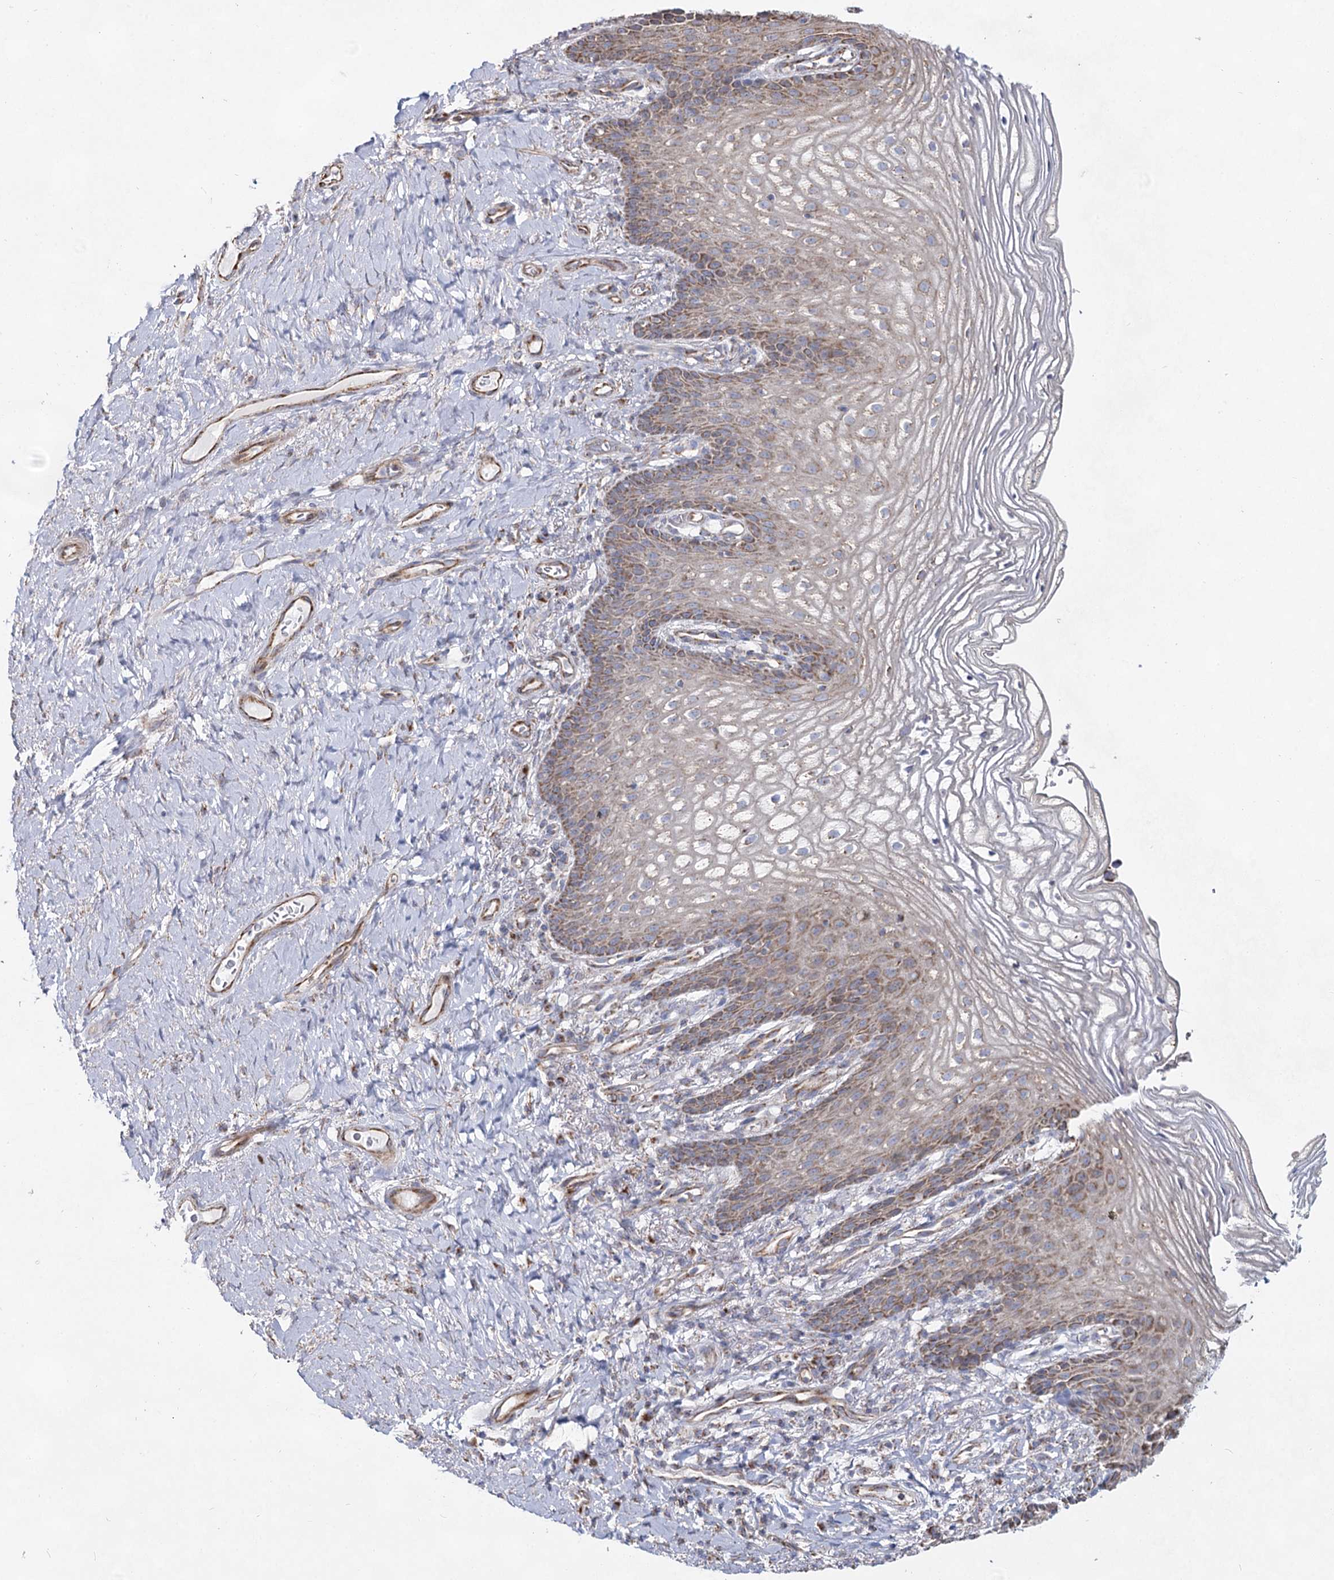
{"staining": {"intensity": "moderate", "quantity": "25%-75%", "location": "cytoplasmic/membranous"}, "tissue": "vagina", "cell_type": "Squamous epithelial cells", "image_type": "normal", "snomed": [{"axis": "morphology", "description": "Normal tissue, NOS"}, {"axis": "topography", "description": "Vagina"}], "caption": "Benign vagina was stained to show a protein in brown. There is medium levels of moderate cytoplasmic/membranous expression in approximately 25%-75% of squamous epithelial cells. (Brightfield microscopy of DAB IHC at high magnification).", "gene": "CCDC73", "patient": {"sex": "female", "age": 60}}